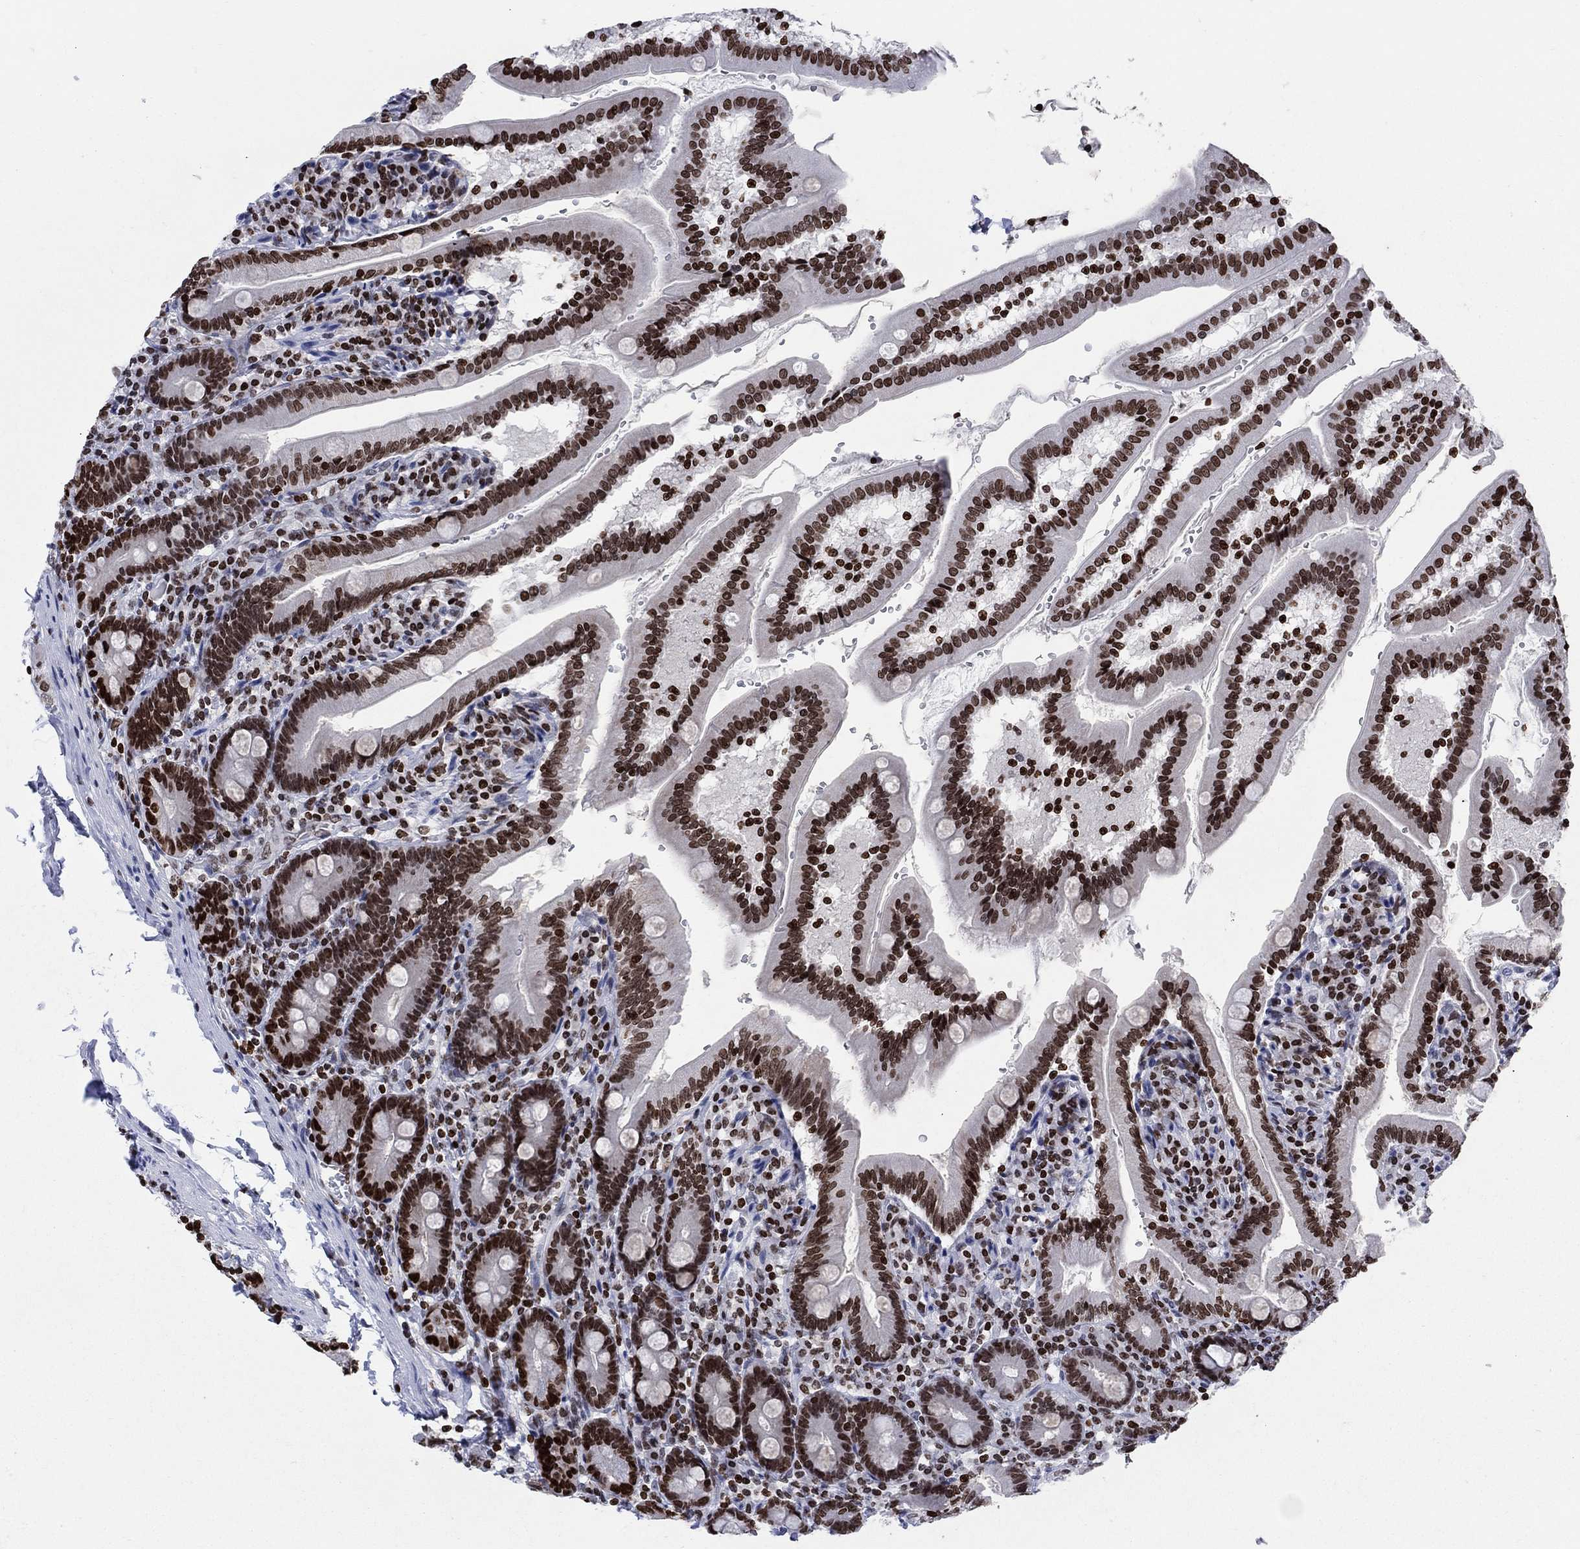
{"staining": {"intensity": "strong", "quantity": ">75%", "location": "nuclear"}, "tissue": "duodenum", "cell_type": "Glandular cells", "image_type": "normal", "snomed": [{"axis": "morphology", "description": "Normal tissue, NOS"}, {"axis": "topography", "description": "Duodenum"}], "caption": "The histopathology image shows immunohistochemical staining of benign duodenum. There is strong nuclear positivity is seen in approximately >75% of glandular cells.", "gene": "HMGA1", "patient": {"sex": "female", "age": 67}}